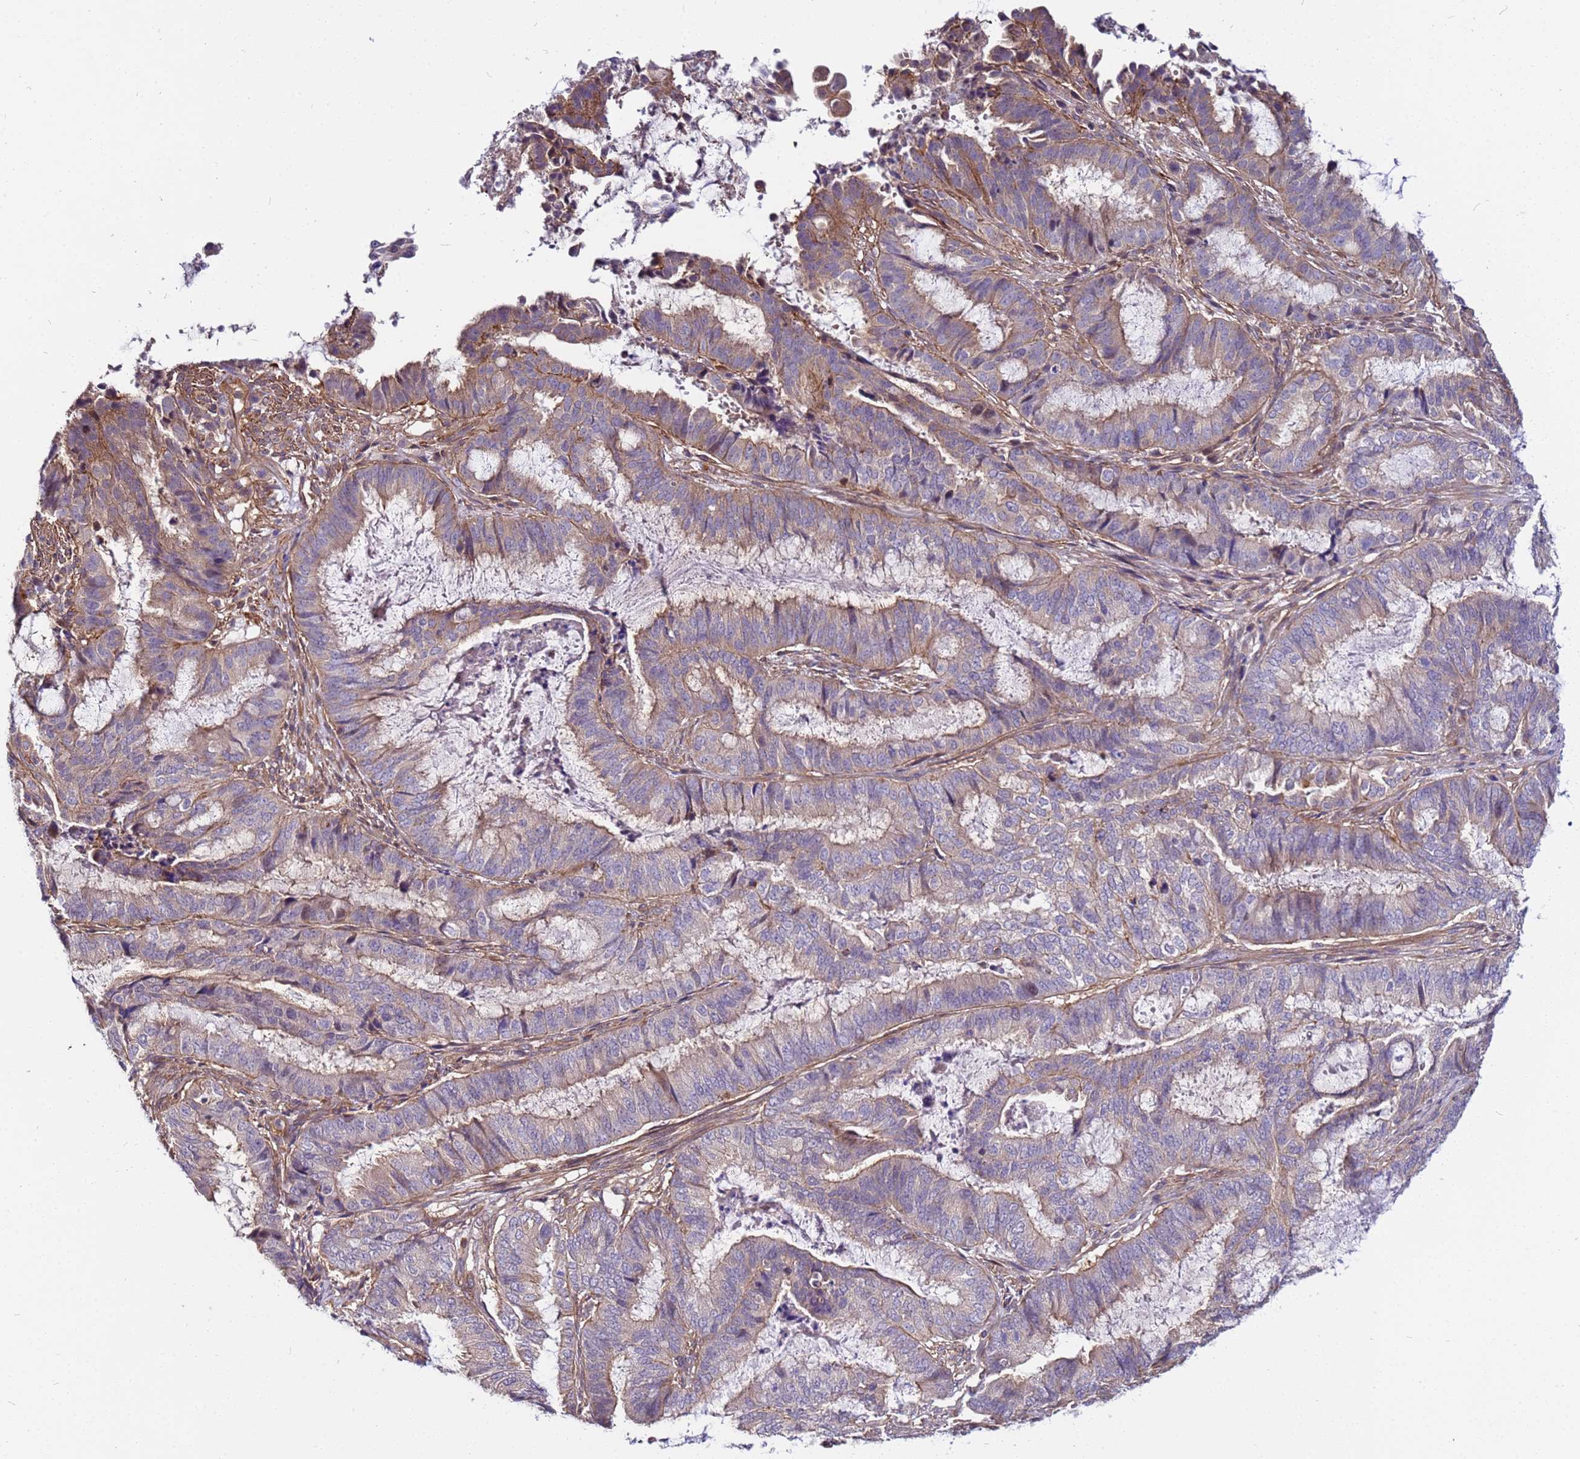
{"staining": {"intensity": "weak", "quantity": "25%-75%", "location": "cytoplasmic/membranous"}, "tissue": "endometrial cancer", "cell_type": "Tumor cells", "image_type": "cancer", "snomed": [{"axis": "morphology", "description": "Adenocarcinoma, NOS"}, {"axis": "topography", "description": "Endometrium"}], "caption": "Endometrial cancer (adenocarcinoma) stained with immunohistochemistry (IHC) exhibits weak cytoplasmic/membranous expression in about 25%-75% of tumor cells. Ihc stains the protein in brown and the nuclei are stained blue.", "gene": "STK38", "patient": {"sex": "female", "age": 51}}